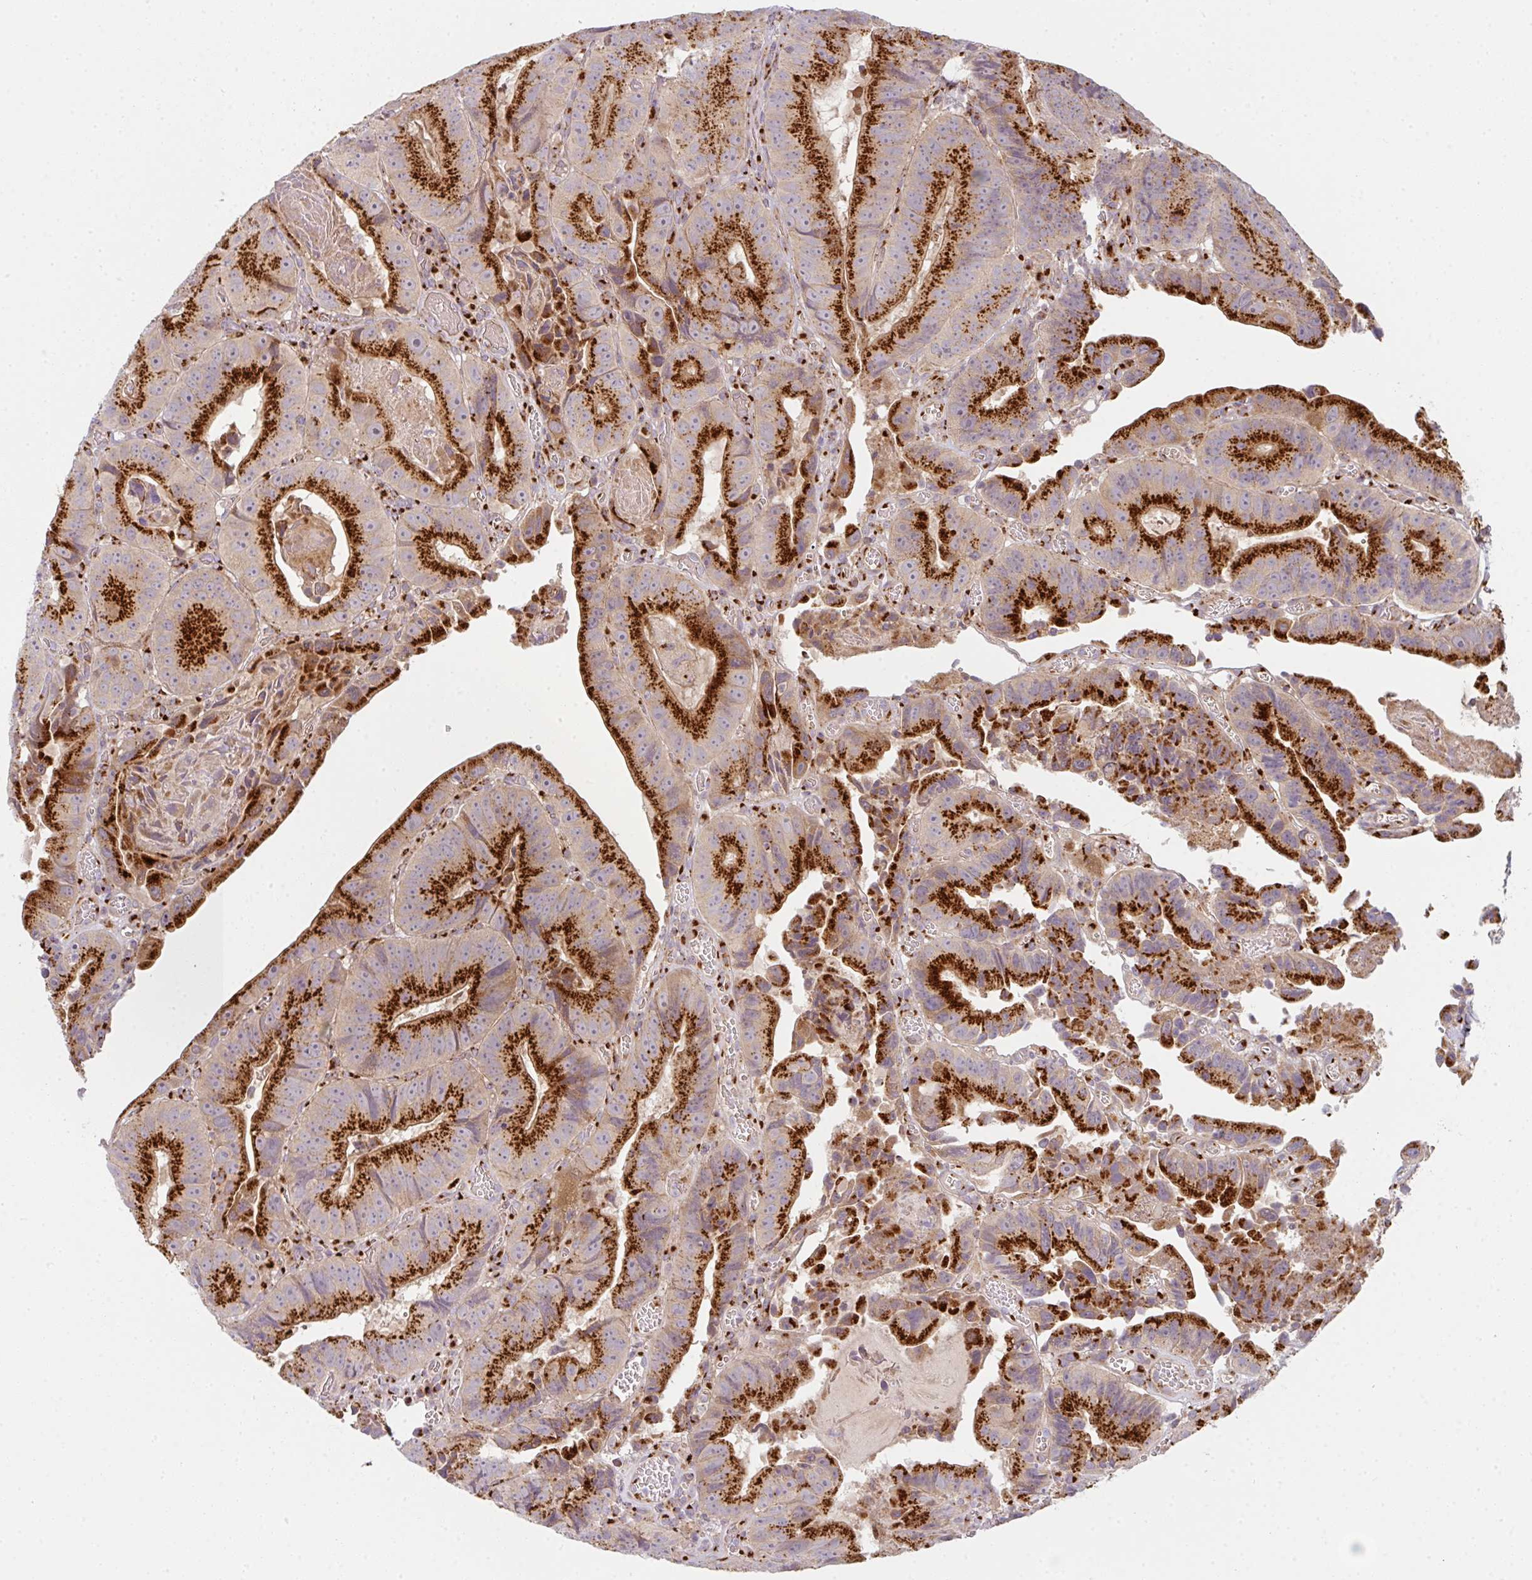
{"staining": {"intensity": "strong", "quantity": "25%-75%", "location": "cytoplasmic/membranous"}, "tissue": "colorectal cancer", "cell_type": "Tumor cells", "image_type": "cancer", "snomed": [{"axis": "morphology", "description": "Adenocarcinoma, NOS"}, {"axis": "topography", "description": "Colon"}], "caption": "Strong cytoplasmic/membranous staining for a protein is seen in approximately 25%-75% of tumor cells of colorectal cancer using immunohistochemistry.", "gene": "GVQW3", "patient": {"sex": "female", "age": 86}}